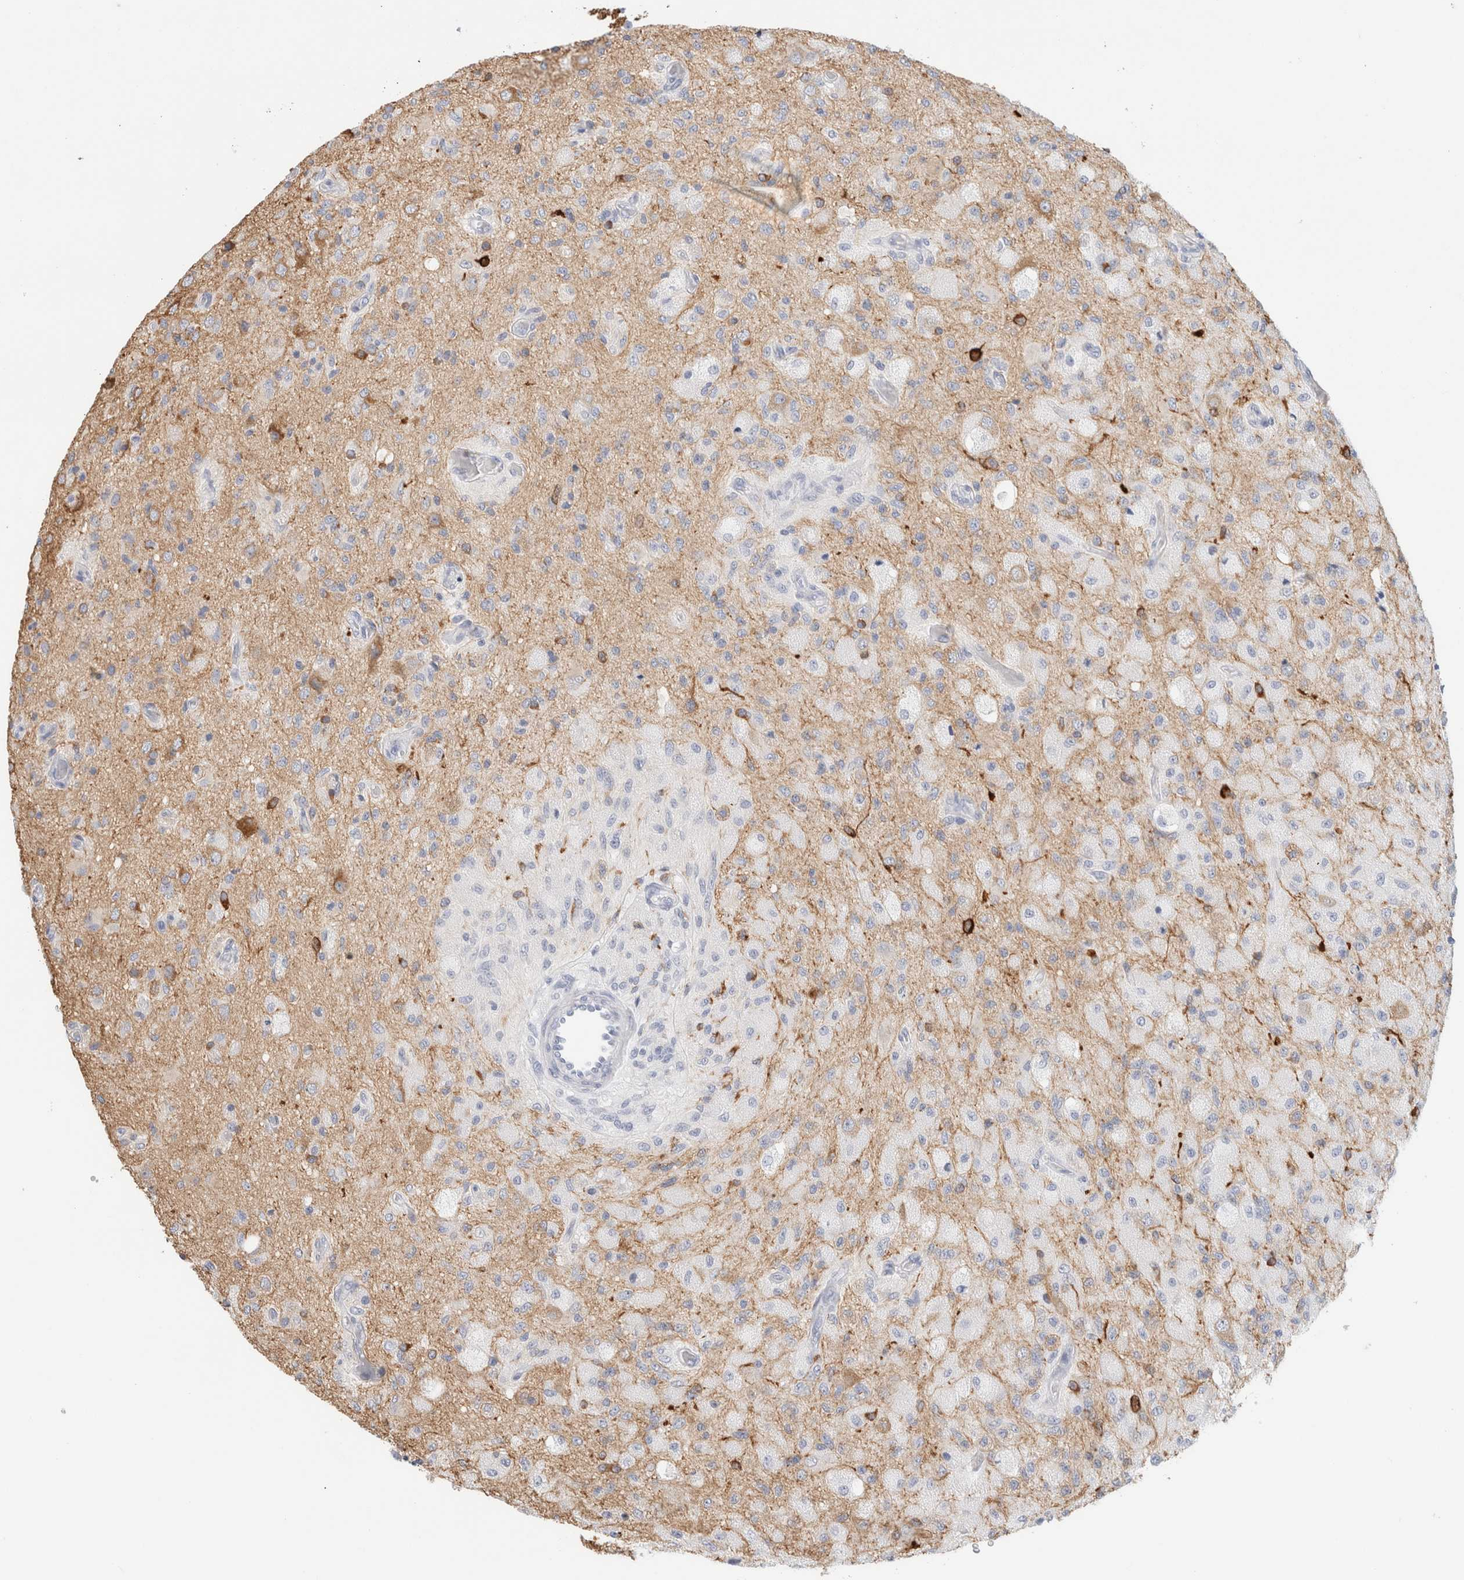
{"staining": {"intensity": "moderate", "quantity": "<25%", "location": "cytoplasmic/membranous"}, "tissue": "glioma", "cell_type": "Tumor cells", "image_type": "cancer", "snomed": [{"axis": "morphology", "description": "Normal tissue, NOS"}, {"axis": "morphology", "description": "Glioma, malignant, High grade"}, {"axis": "topography", "description": "Cerebral cortex"}], "caption": "Protein expression analysis of glioma demonstrates moderate cytoplasmic/membranous staining in approximately <25% of tumor cells.", "gene": "RTN4", "patient": {"sex": "male", "age": 77}}